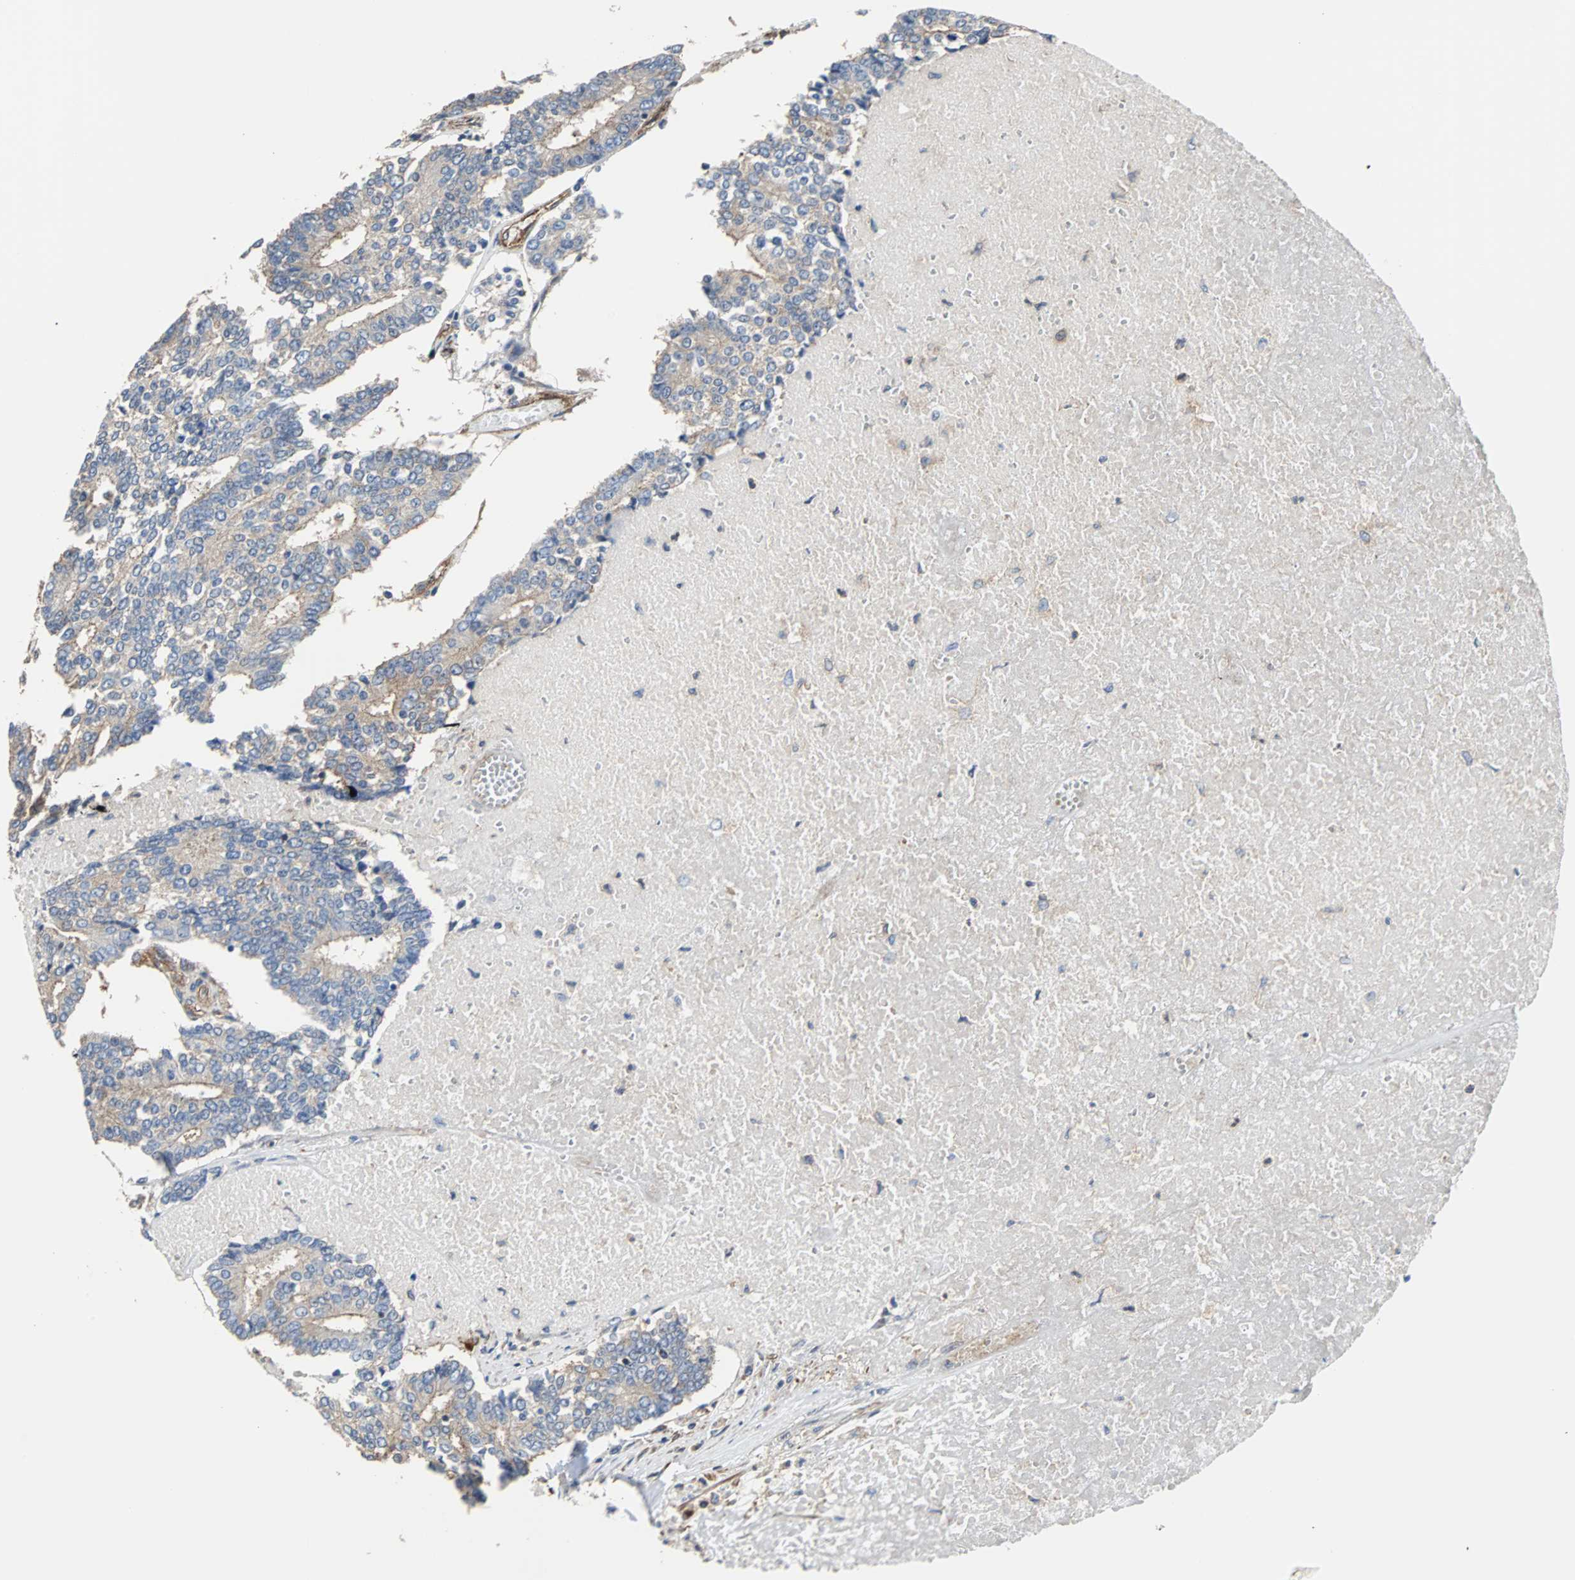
{"staining": {"intensity": "weak", "quantity": ">75%", "location": "cytoplasmic/membranous"}, "tissue": "prostate cancer", "cell_type": "Tumor cells", "image_type": "cancer", "snomed": [{"axis": "morphology", "description": "Adenocarcinoma, High grade"}, {"axis": "topography", "description": "Prostate"}], "caption": "IHC photomicrograph of neoplastic tissue: high-grade adenocarcinoma (prostate) stained using immunohistochemistry shows low levels of weak protein expression localized specifically in the cytoplasmic/membranous of tumor cells, appearing as a cytoplasmic/membranous brown color.", "gene": "PLCG2", "patient": {"sex": "male", "age": 55}}